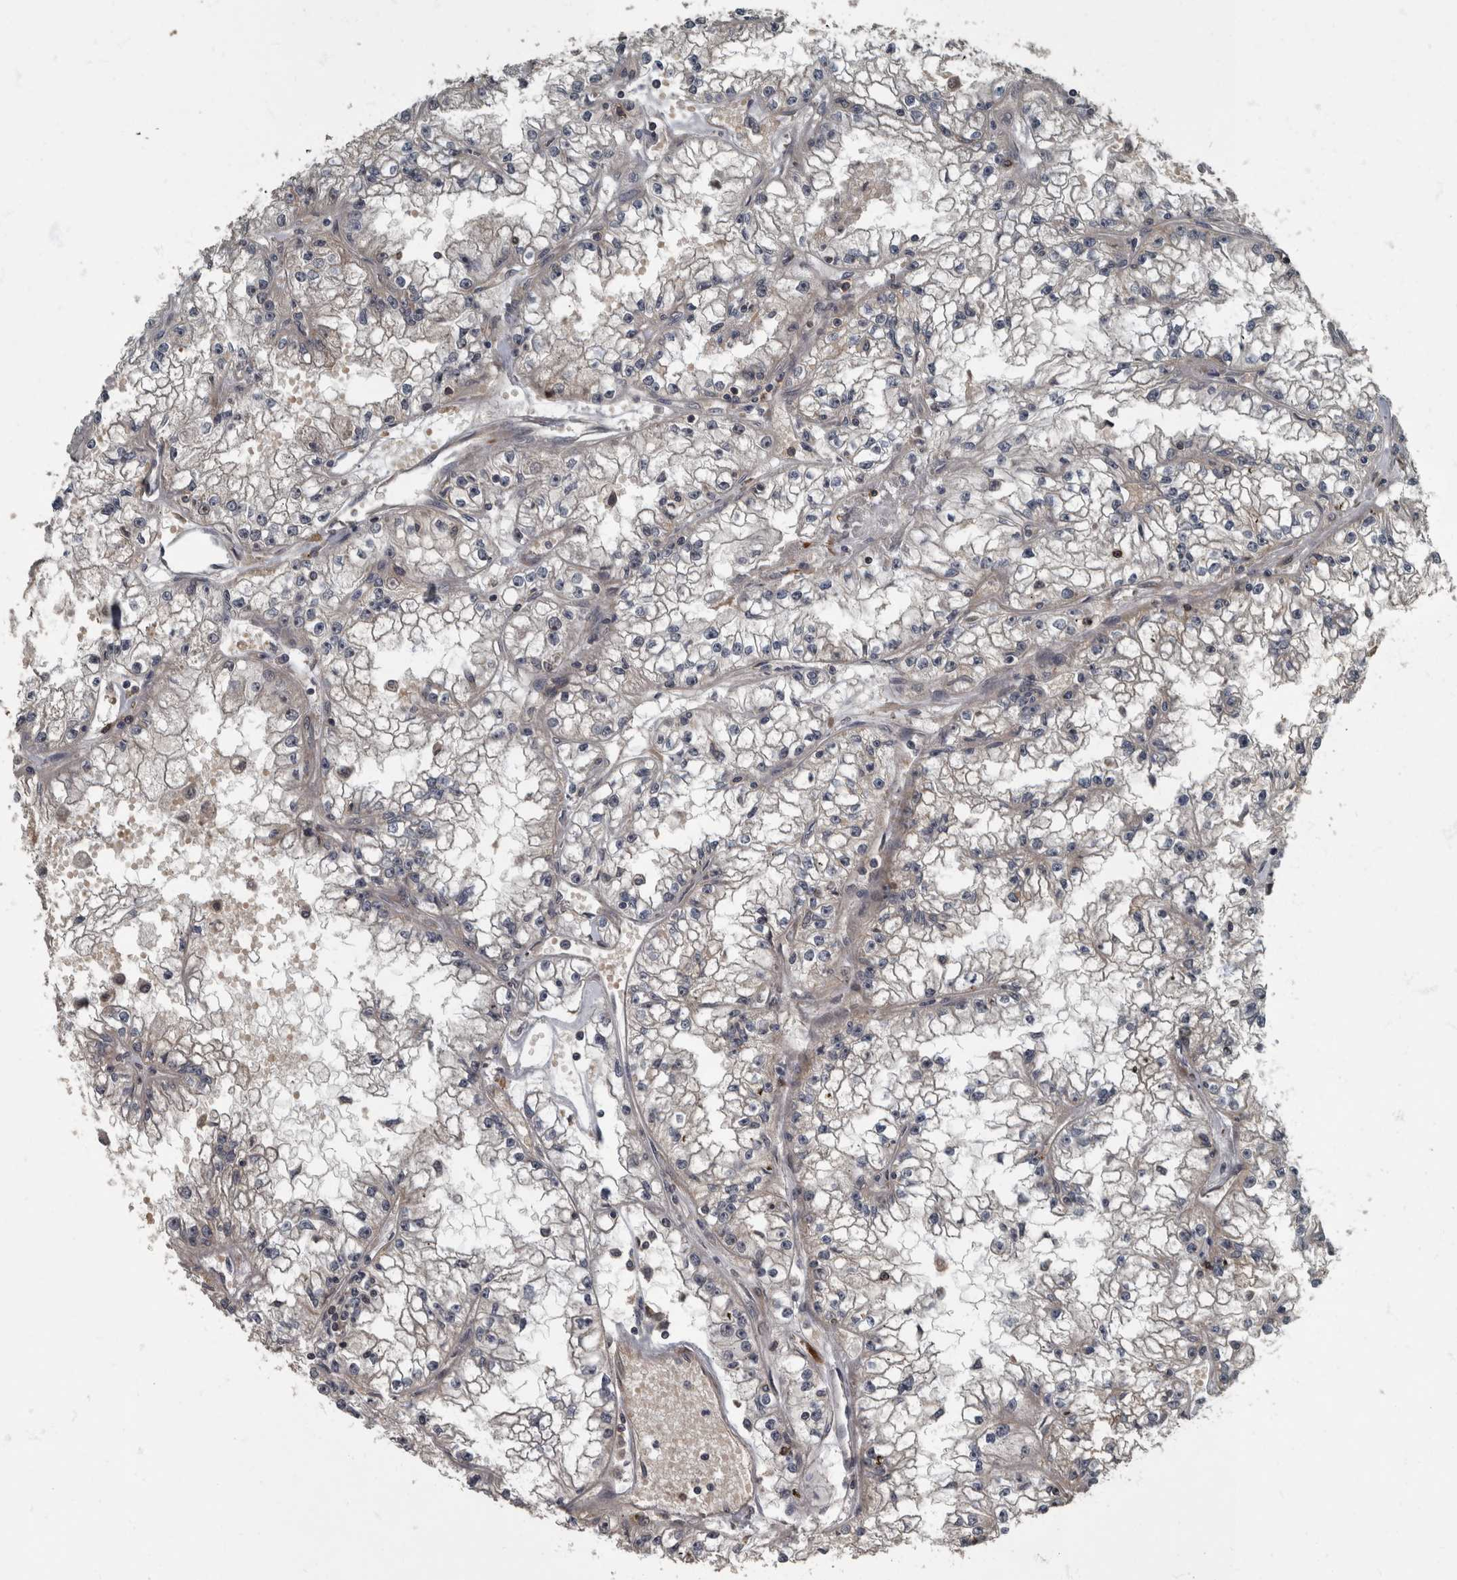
{"staining": {"intensity": "weak", "quantity": "<25%", "location": "cytoplasmic/membranous"}, "tissue": "renal cancer", "cell_type": "Tumor cells", "image_type": "cancer", "snomed": [{"axis": "morphology", "description": "Adenocarcinoma, NOS"}, {"axis": "topography", "description": "Kidney"}], "caption": "Renal adenocarcinoma stained for a protein using IHC shows no positivity tumor cells.", "gene": "RABGGTB", "patient": {"sex": "male", "age": 56}}